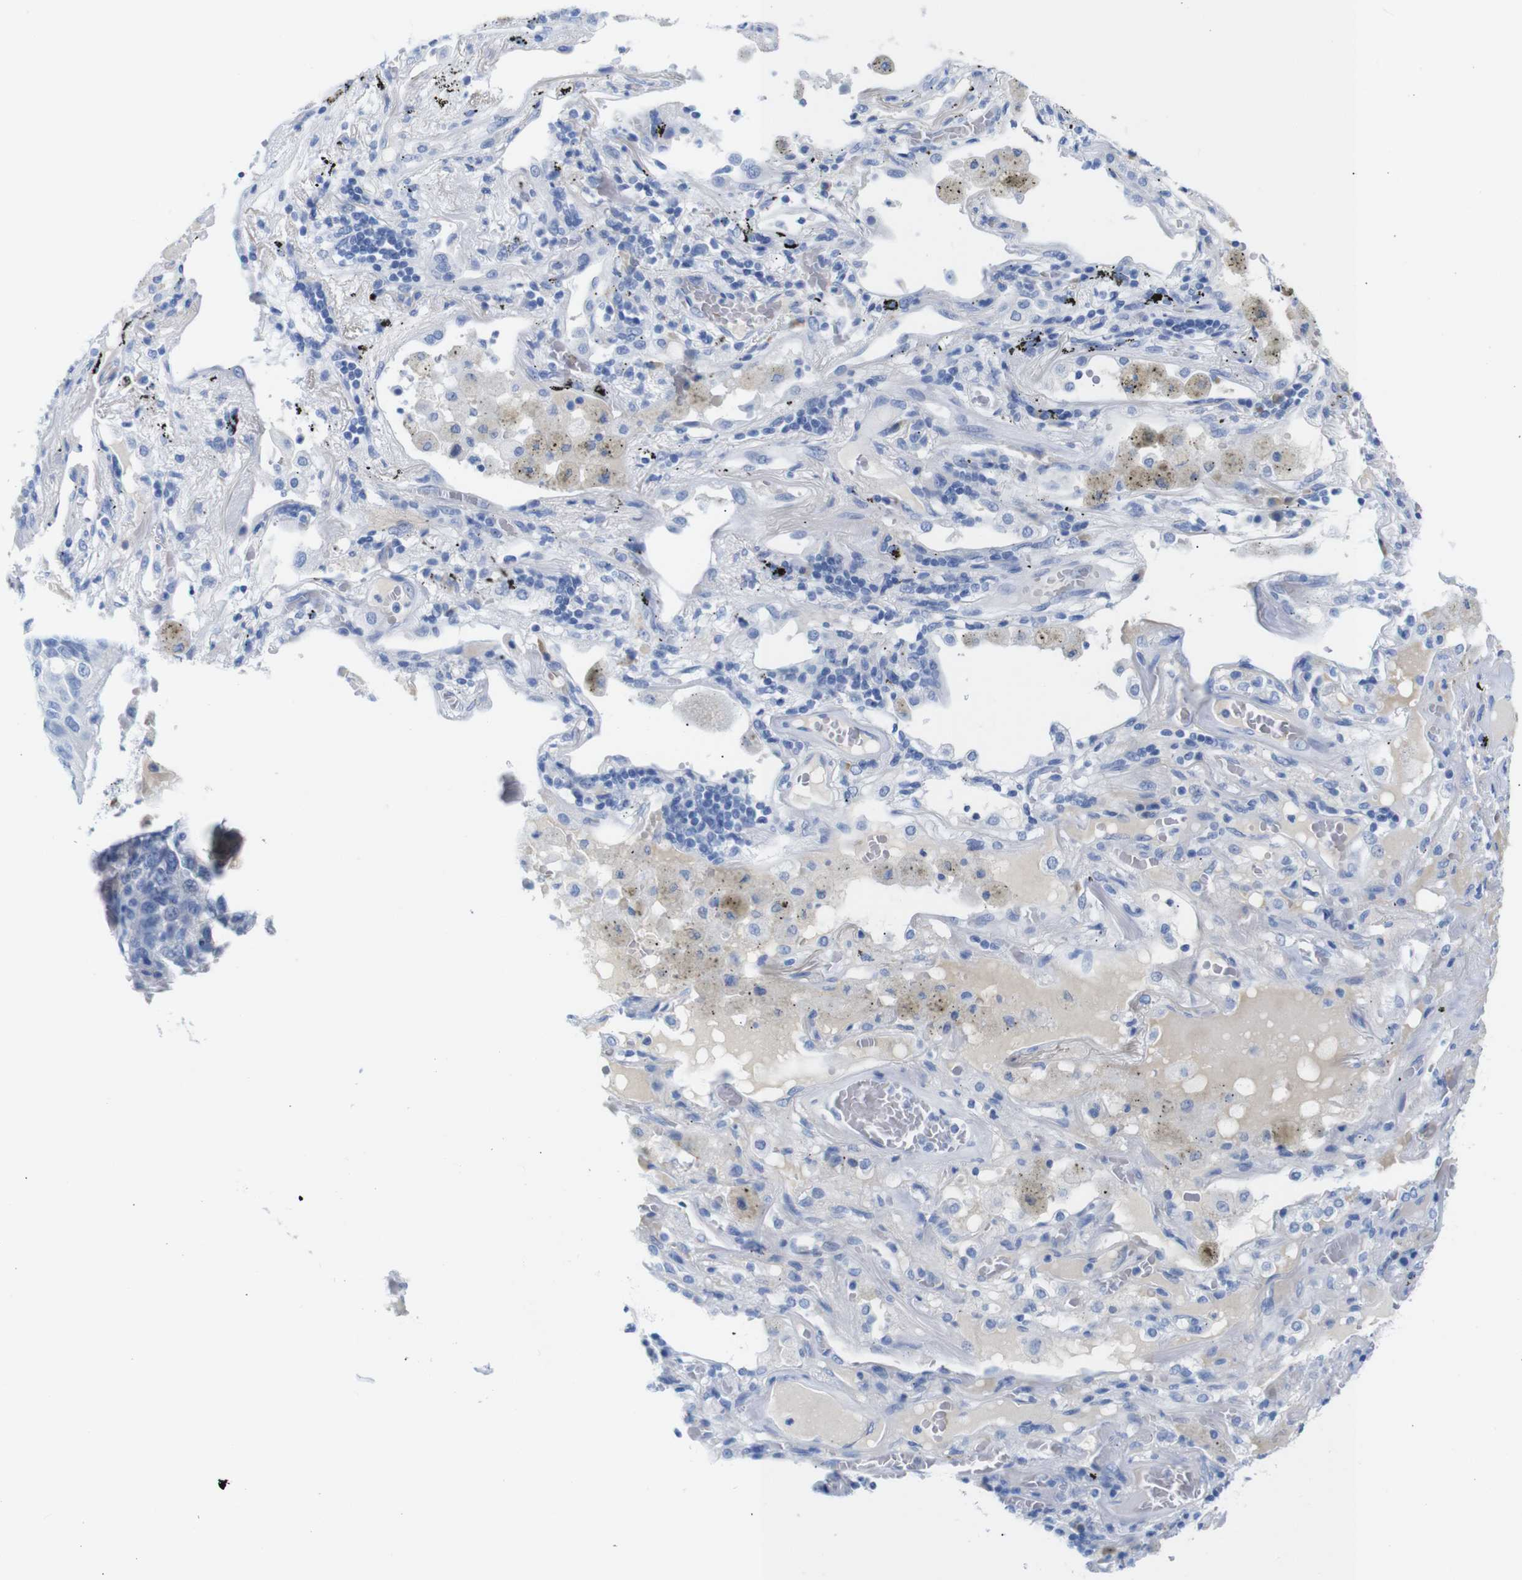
{"staining": {"intensity": "negative", "quantity": "none", "location": "none"}, "tissue": "lung cancer", "cell_type": "Tumor cells", "image_type": "cancer", "snomed": [{"axis": "morphology", "description": "Squamous cell carcinoma, NOS"}, {"axis": "topography", "description": "Lung"}], "caption": "An image of human lung squamous cell carcinoma is negative for staining in tumor cells.", "gene": "ERVMER34-1", "patient": {"sex": "male", "age": 57}}